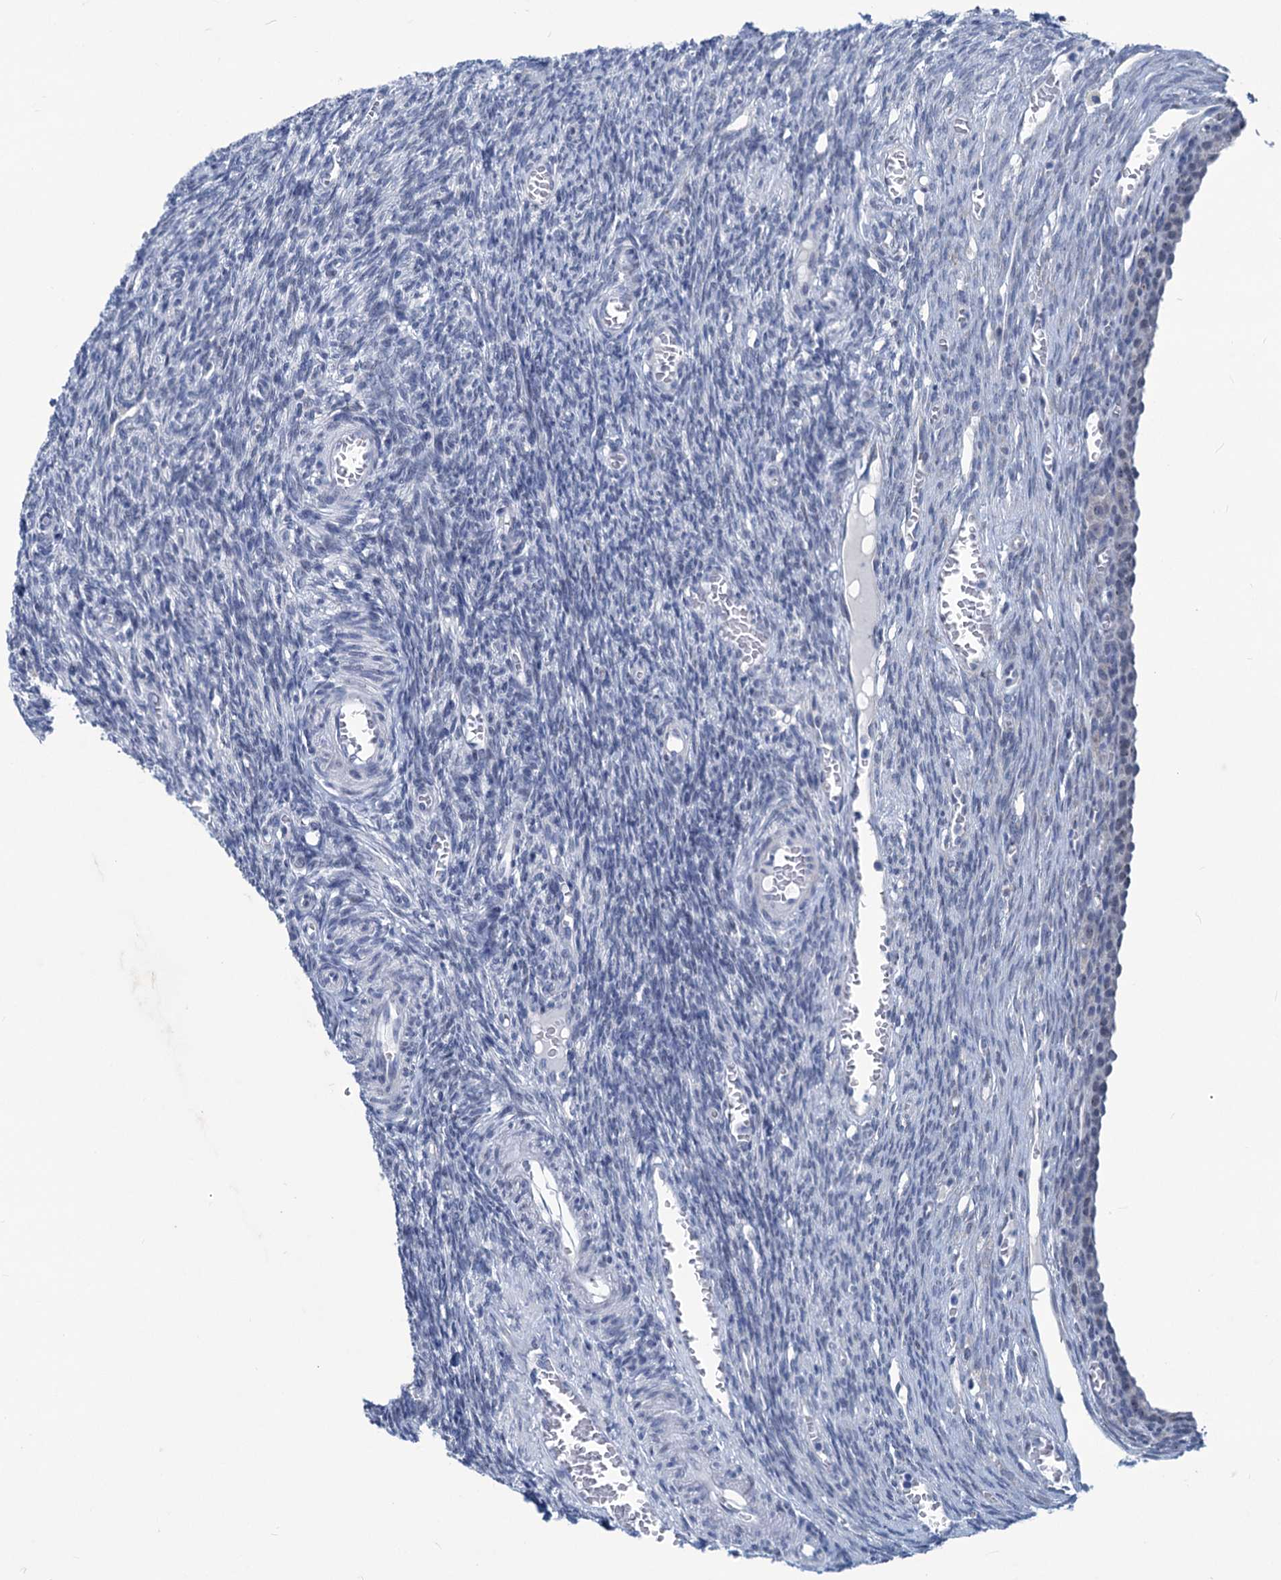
{"staining": {"intensity": "negative", "quantity": "none", "location": "none"}, "tissue": "ovary", "cell_type": "Ovarian stroma cells", "image_type": "normal", "snomed": [{"axis": "morphology", "description": "Normal tissue, NOS"}, {"axis": "topography", "description": "Ovary"}], "caption": "IHC micrograph of unremarkable ovary: ovary stained with DAB (3,3'-diaminobenzidine) shows no significant protein expression in ovarian stroma cells.", "gene": "NEU3", "patient": {"sex": "female", "age": 27}}